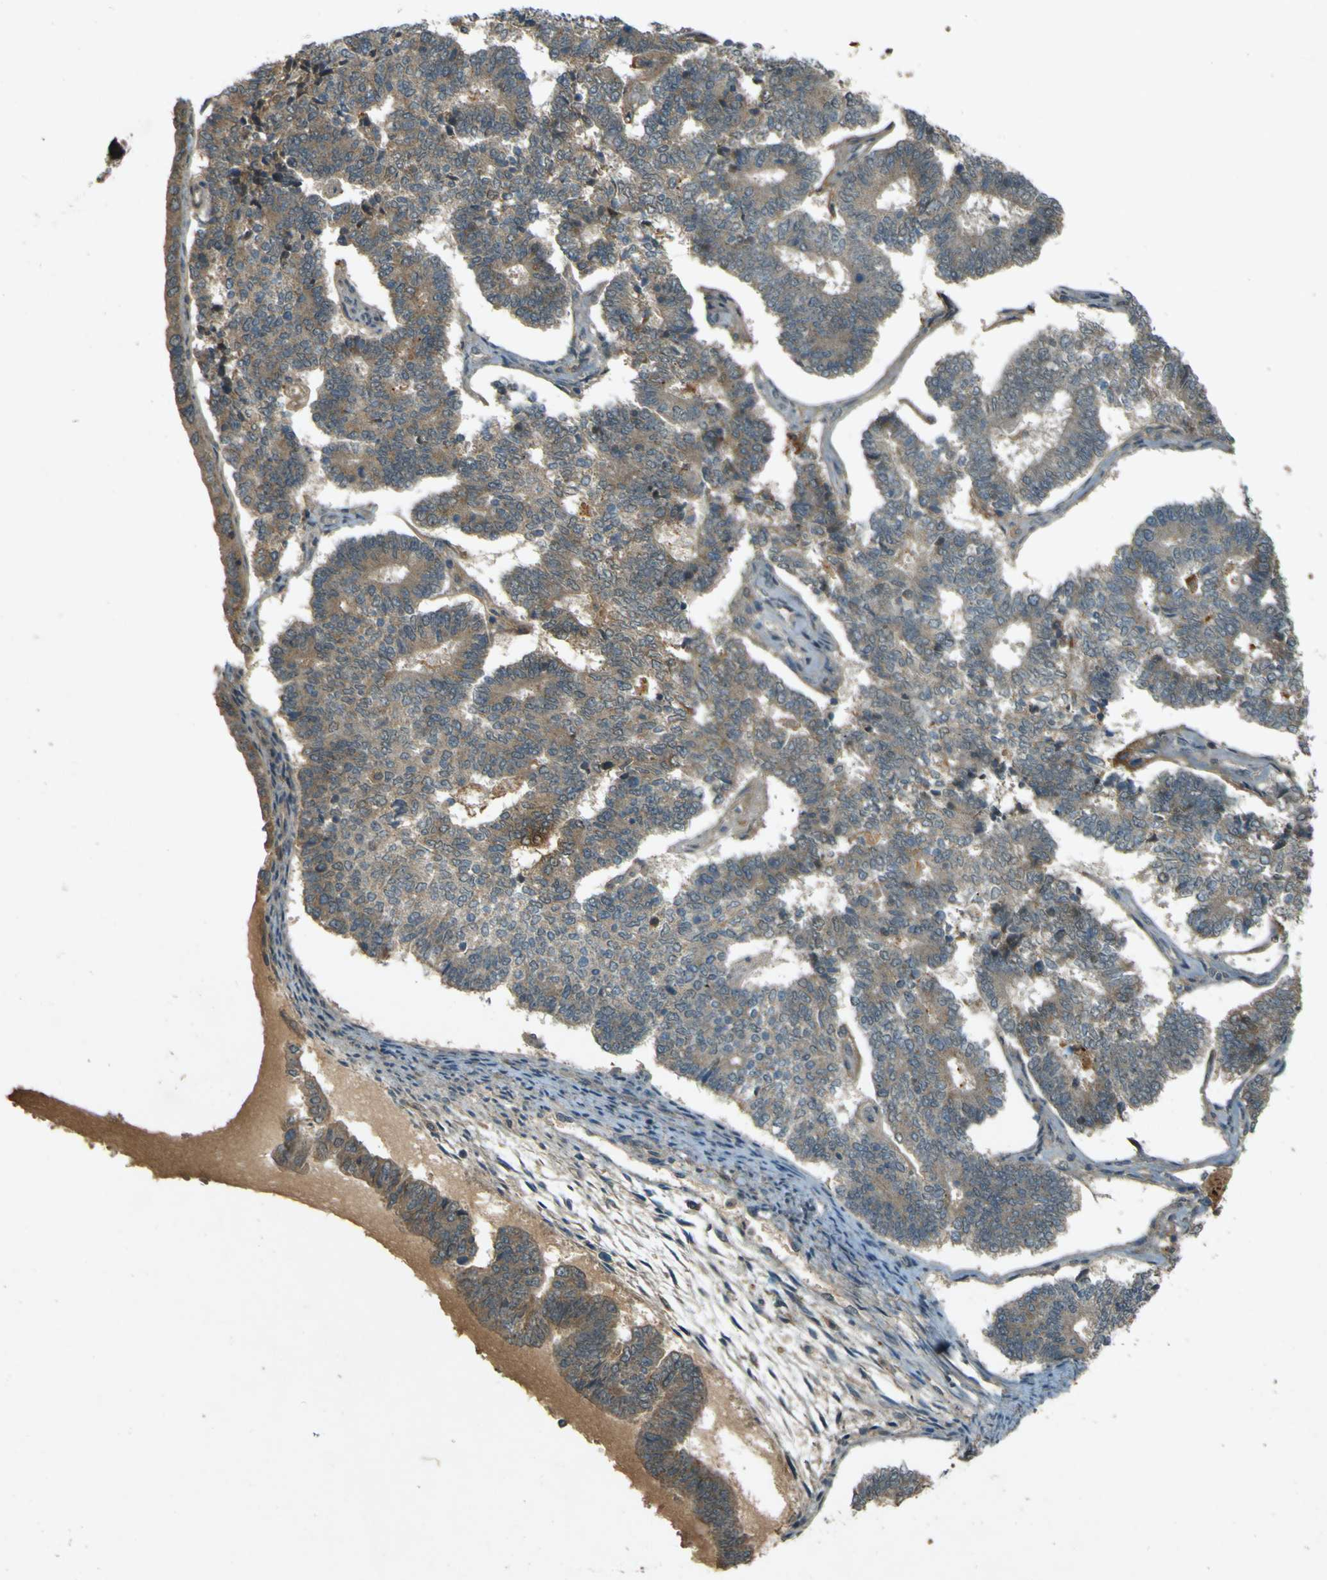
{"staining": {"intensity": "weak", "quantity": ">75%", "location": "cytoplasmic/membranous"}, "tissue": "endometrial cancer", "cell_type": "Tumor cells", "image_type": "cancer", "snomed": [{"axis": "morphology", "description": "Adenocarcinoma, NOS"}, {"axis": "topography", "description": "Endometrium"}], "caption": "Immunohistochemical staining of adenocarcinoma (endometrial) shows low levels of weak cytoplasmic/membranous expression in about >75% of tumor cells. Ihc stains the protein of interest in brown and the nuclei are stained blue.", "gene": "MPDZ", "patient": {"sex": "female", "age": 70}}